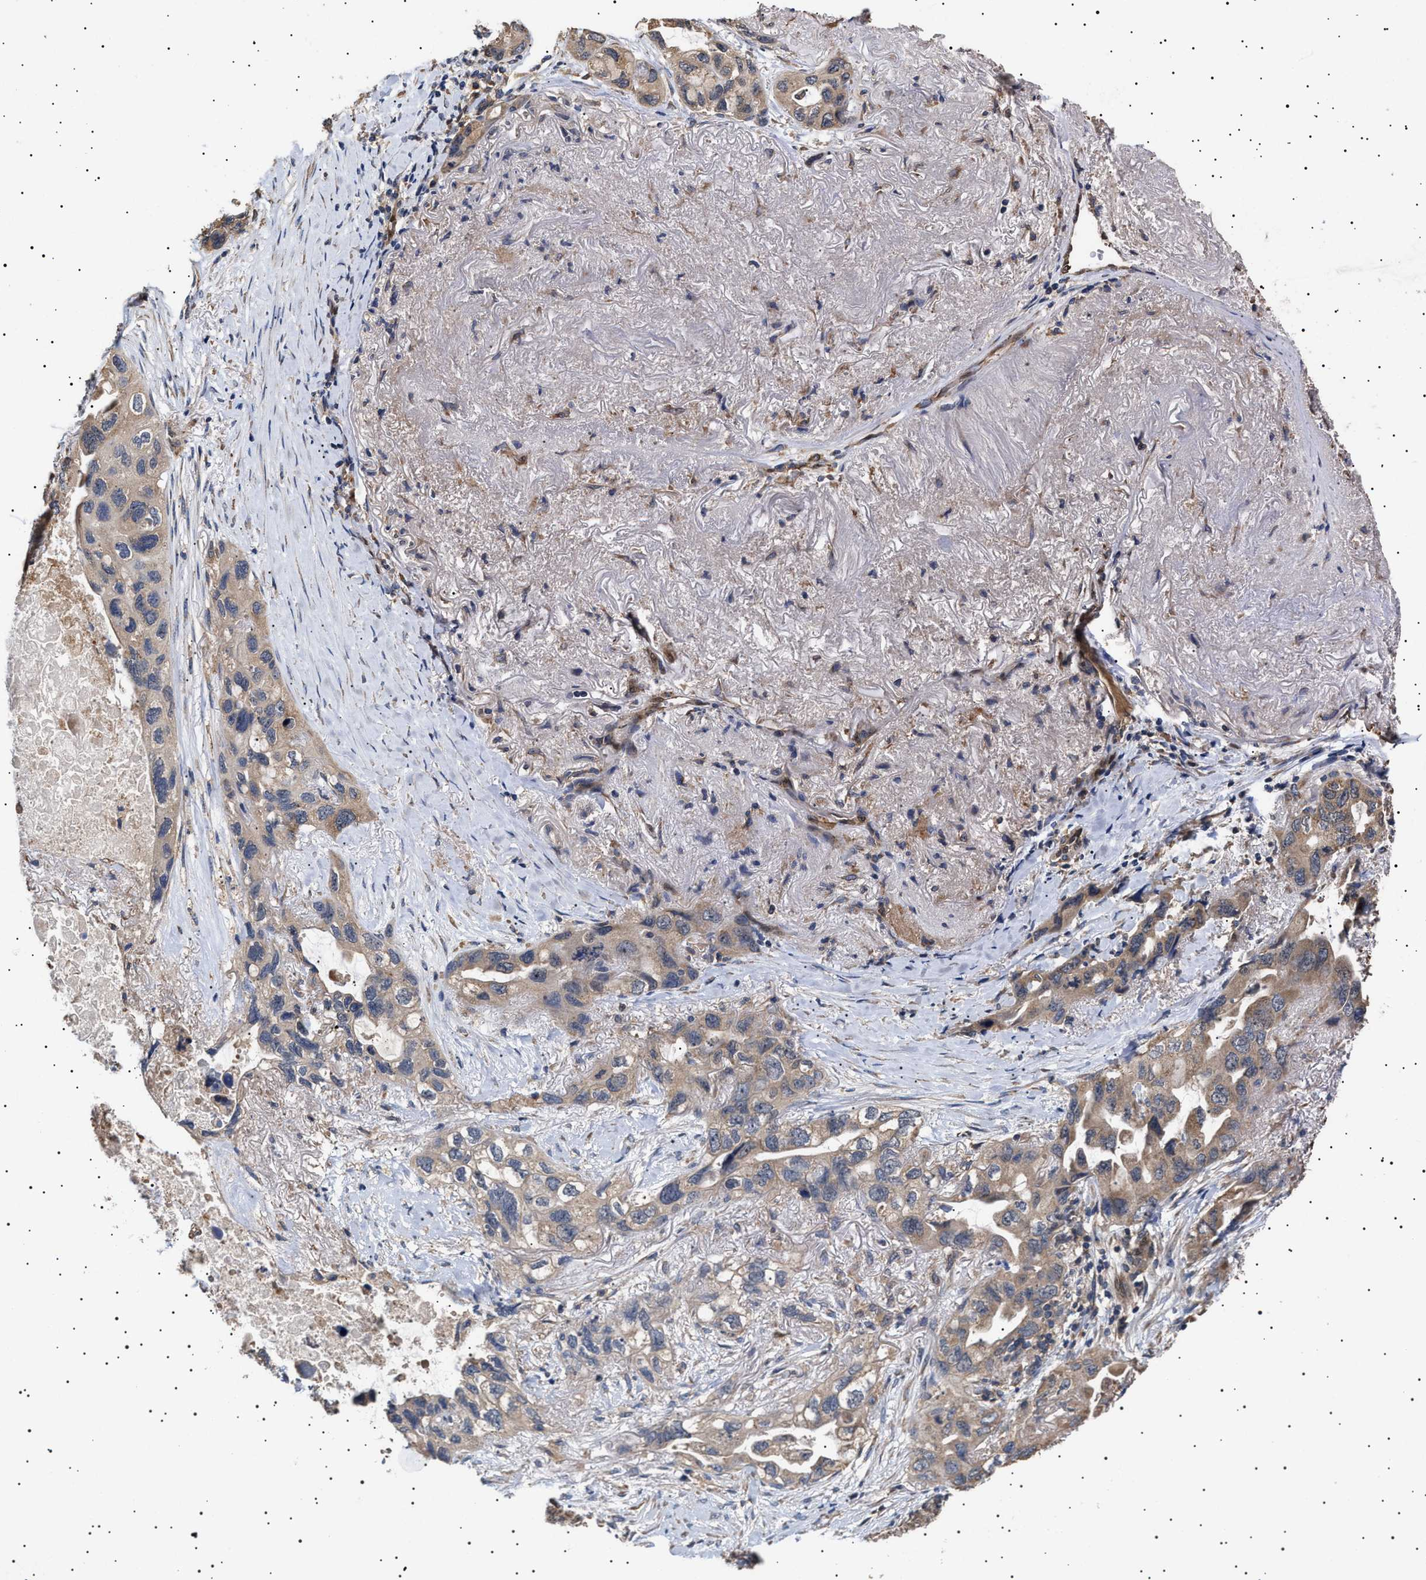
{"staining": {"intensity": "weak", "quantity": ">75%", "location": "cytoplasmic/membranous"}, "tissue": "lung cancer", "cell_type": "Tumor cells", "image_type": "cancer", "snomed": [{"axis": "morphology", "description": "Squamous cell carcinoma, NOS"}, {"axis": "topography", "description": "Lung"}], "caption": "DAB (3,3'-diaminobenzidine) immunohistochemical staining of human lung squamous cell carcinoma reveals weak cytoplasmic/membranous protein positivity in approximately >75% of tumor cells.", "gene": "KRBA1", "patient": {"sex": "female", "age": 73}}